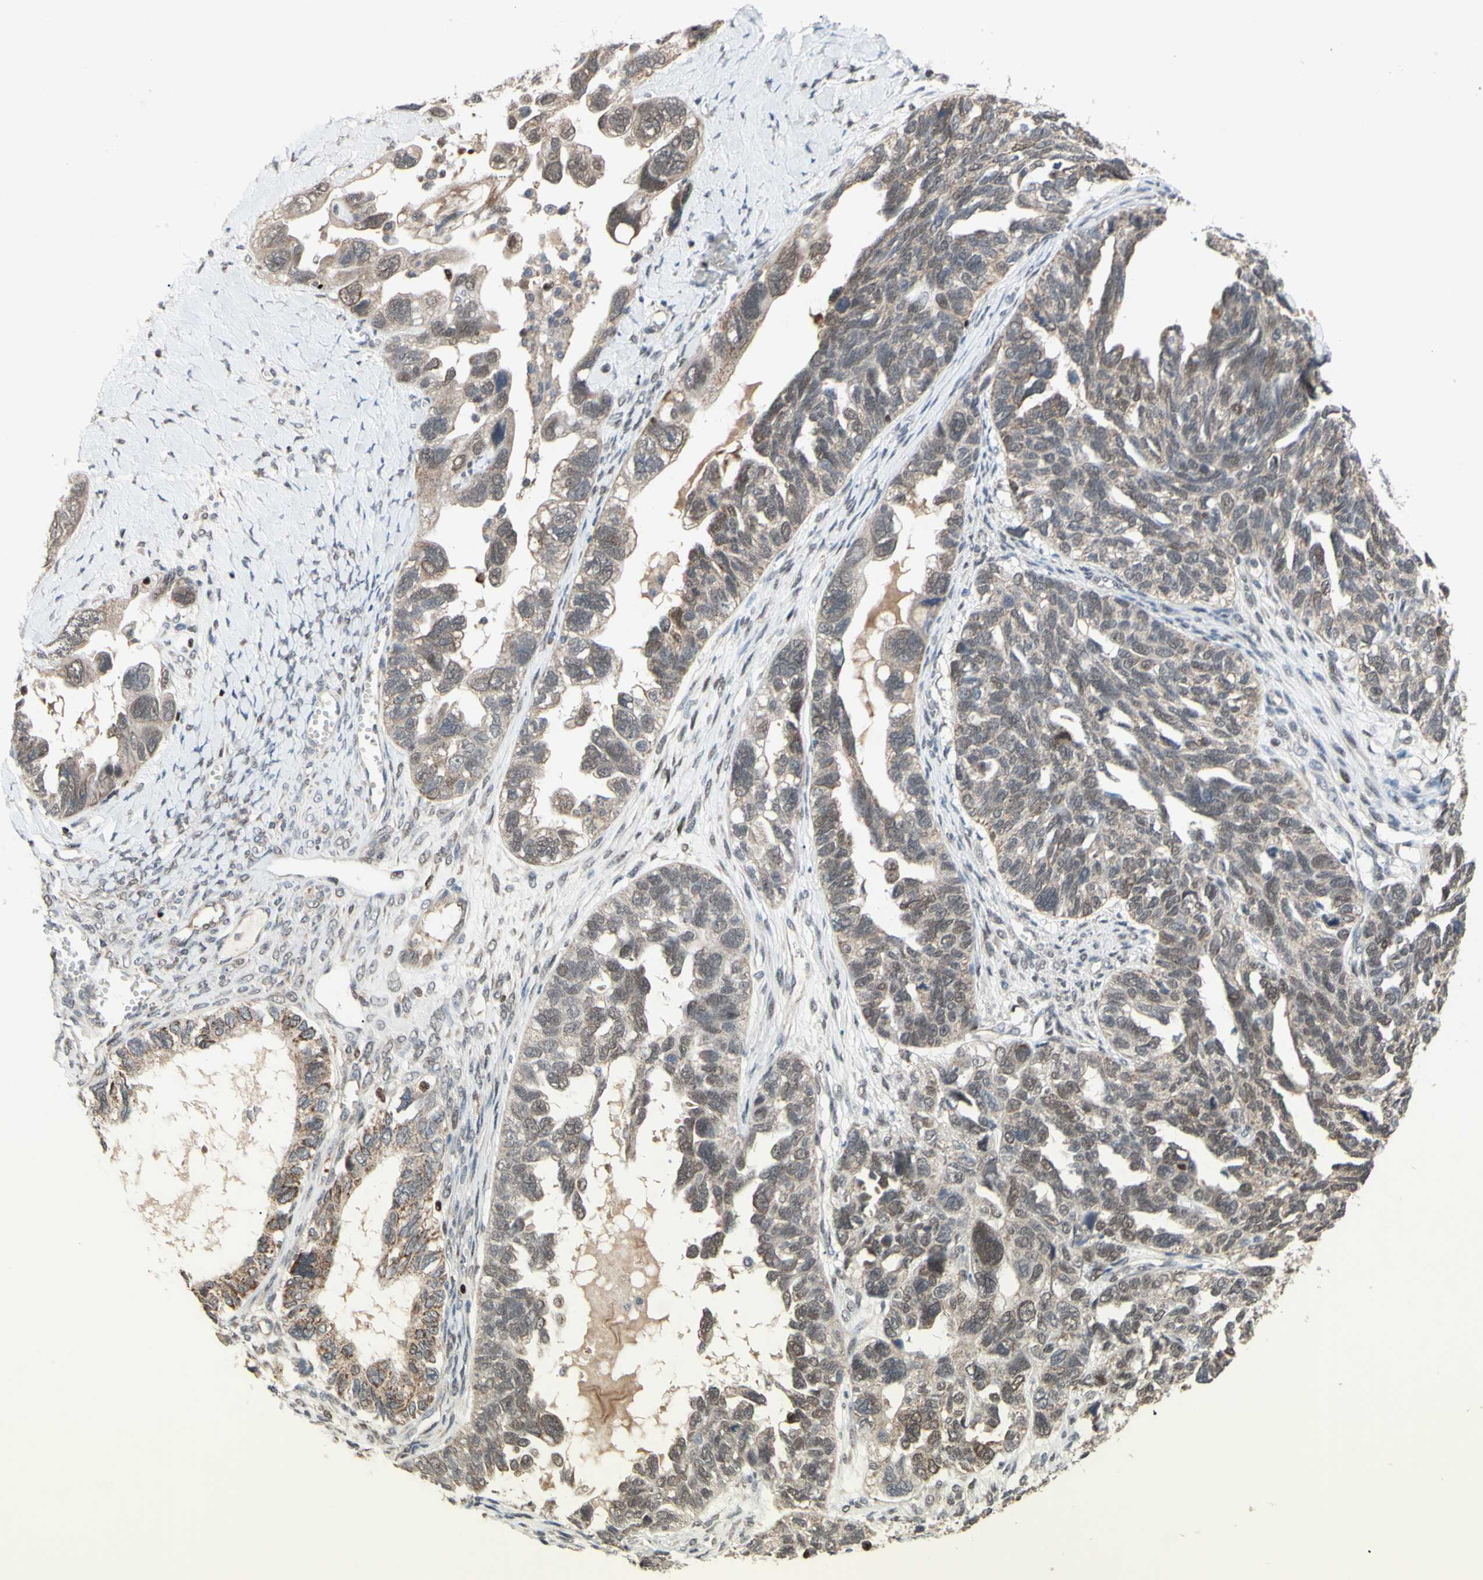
{"staining": {"intensity": "weak", "quantity": ">75%", "location": "cytoplasmic/membranous"}, "tissue": "ovarian cancer", "cell_type": "Tumor cells", "image_type": "cancer", "snomed": [{"axis": "morphology", "description": "Cystadenocarcinoma, serous, NOS"}, {"axis": "topography", "description": "Ovary"}], "caption": "Approximately >75% of tumor cells in ovarian cancer (serous cystadenocarcinoma) show weak cytoplasmic/membranous protein staining as visualized by brown immunohistochemical staining.", "gene": "SP4", "patient": {"sex": "female", "age": 79}}